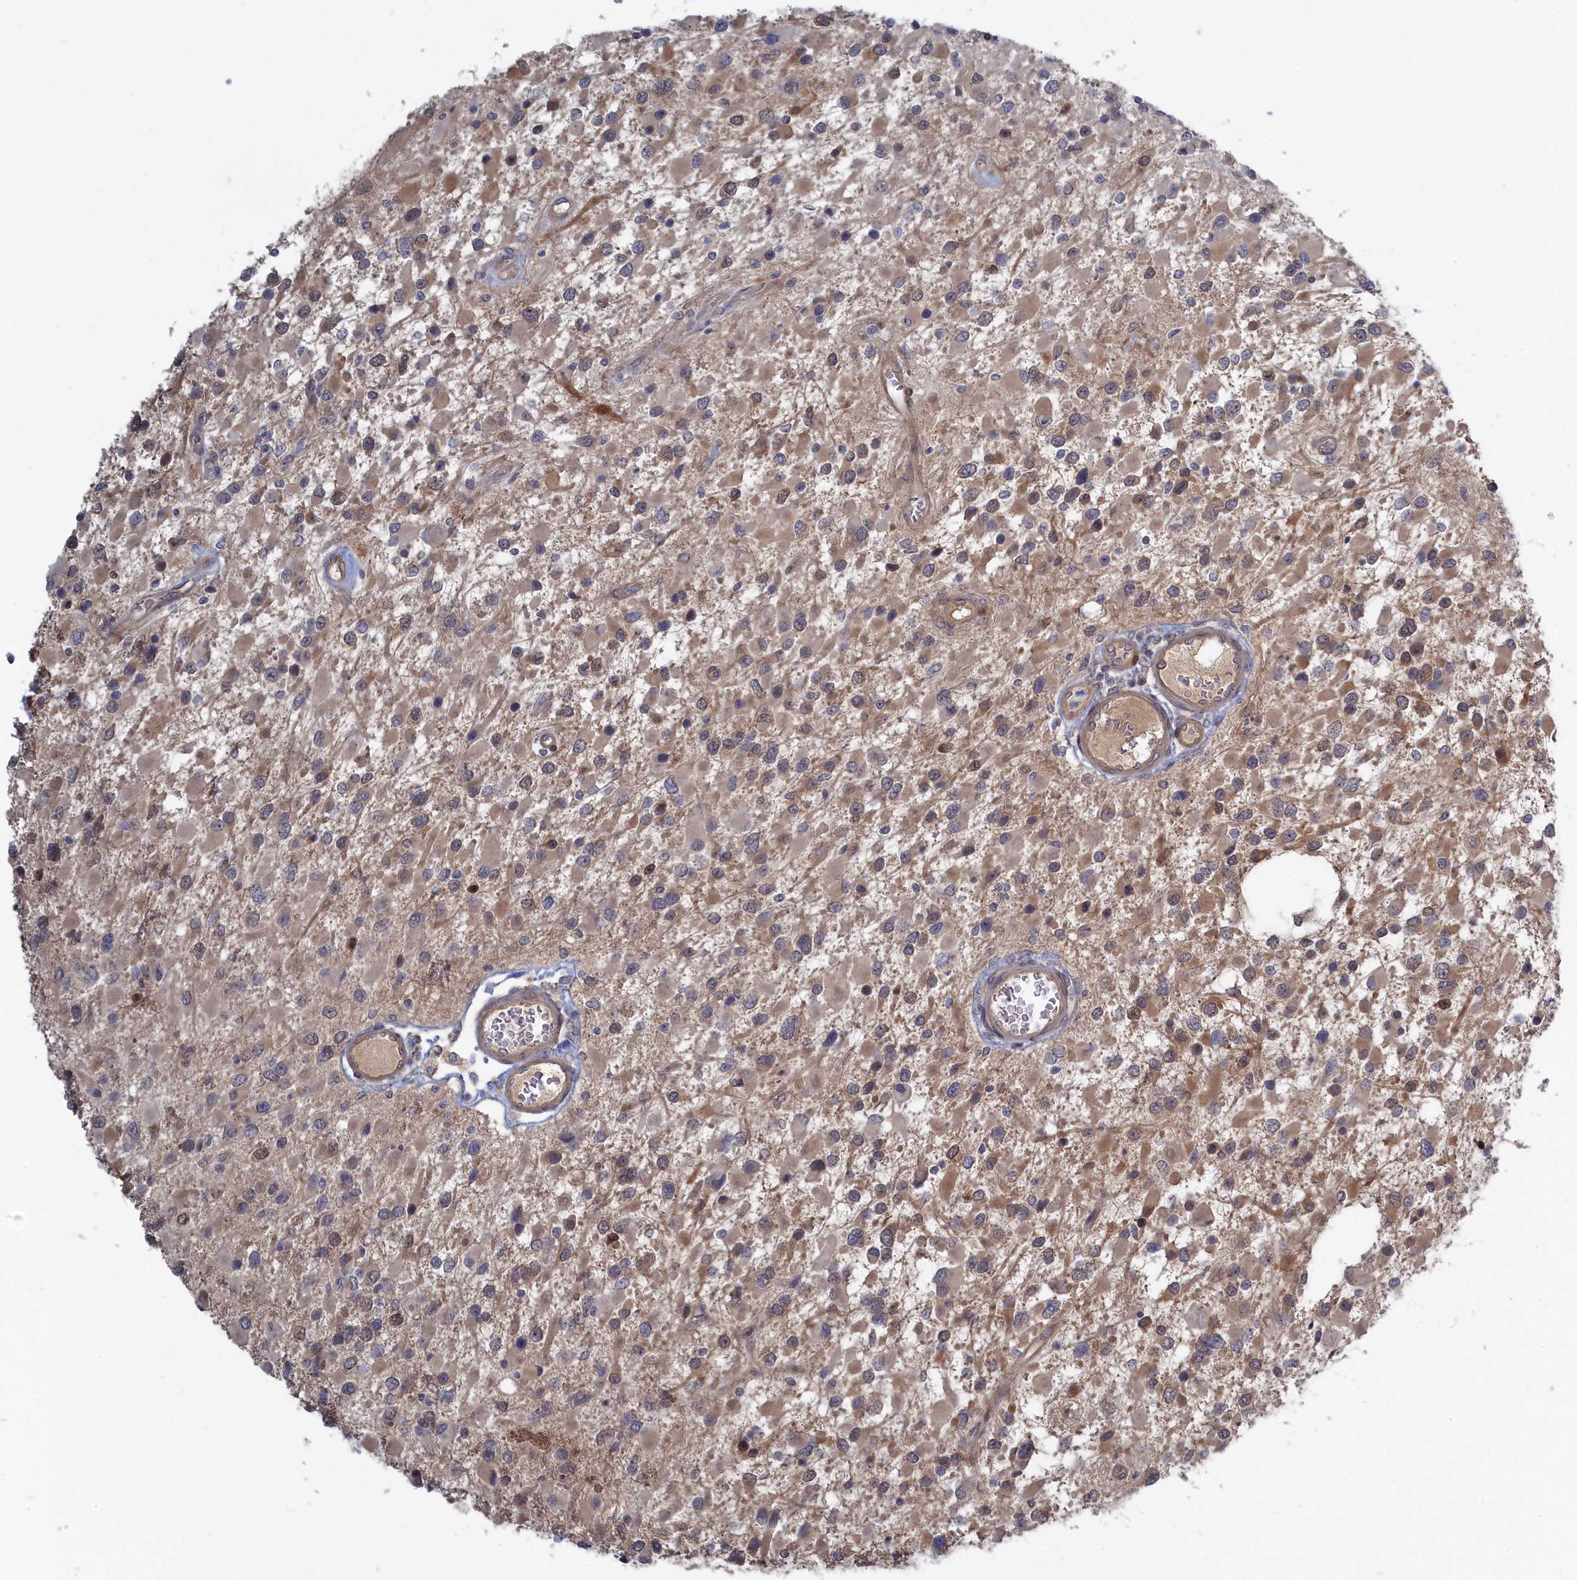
{"staining": {"intensity": "moderate", "quantity": "<25%", "location": "cytoplasmic/membranous"}, "tissue": "glioma", "cell_type": "Tumor cells", "image_type": "cancer", "snomed": [{"axis": "morphology", "description": "Glioma, malignant, High grade"}, {"axis": "topography", "description": "Brain"}], "caption": "Protein staining shows moderate cytoplasmic/membranous expression in approximately <25% of tumor cells in glioma. The protein of interest is shown in brown color, while the nuclei are stained blue.", "gene": "IRGQ", "patient": {"sex": "male", "age": 53}}